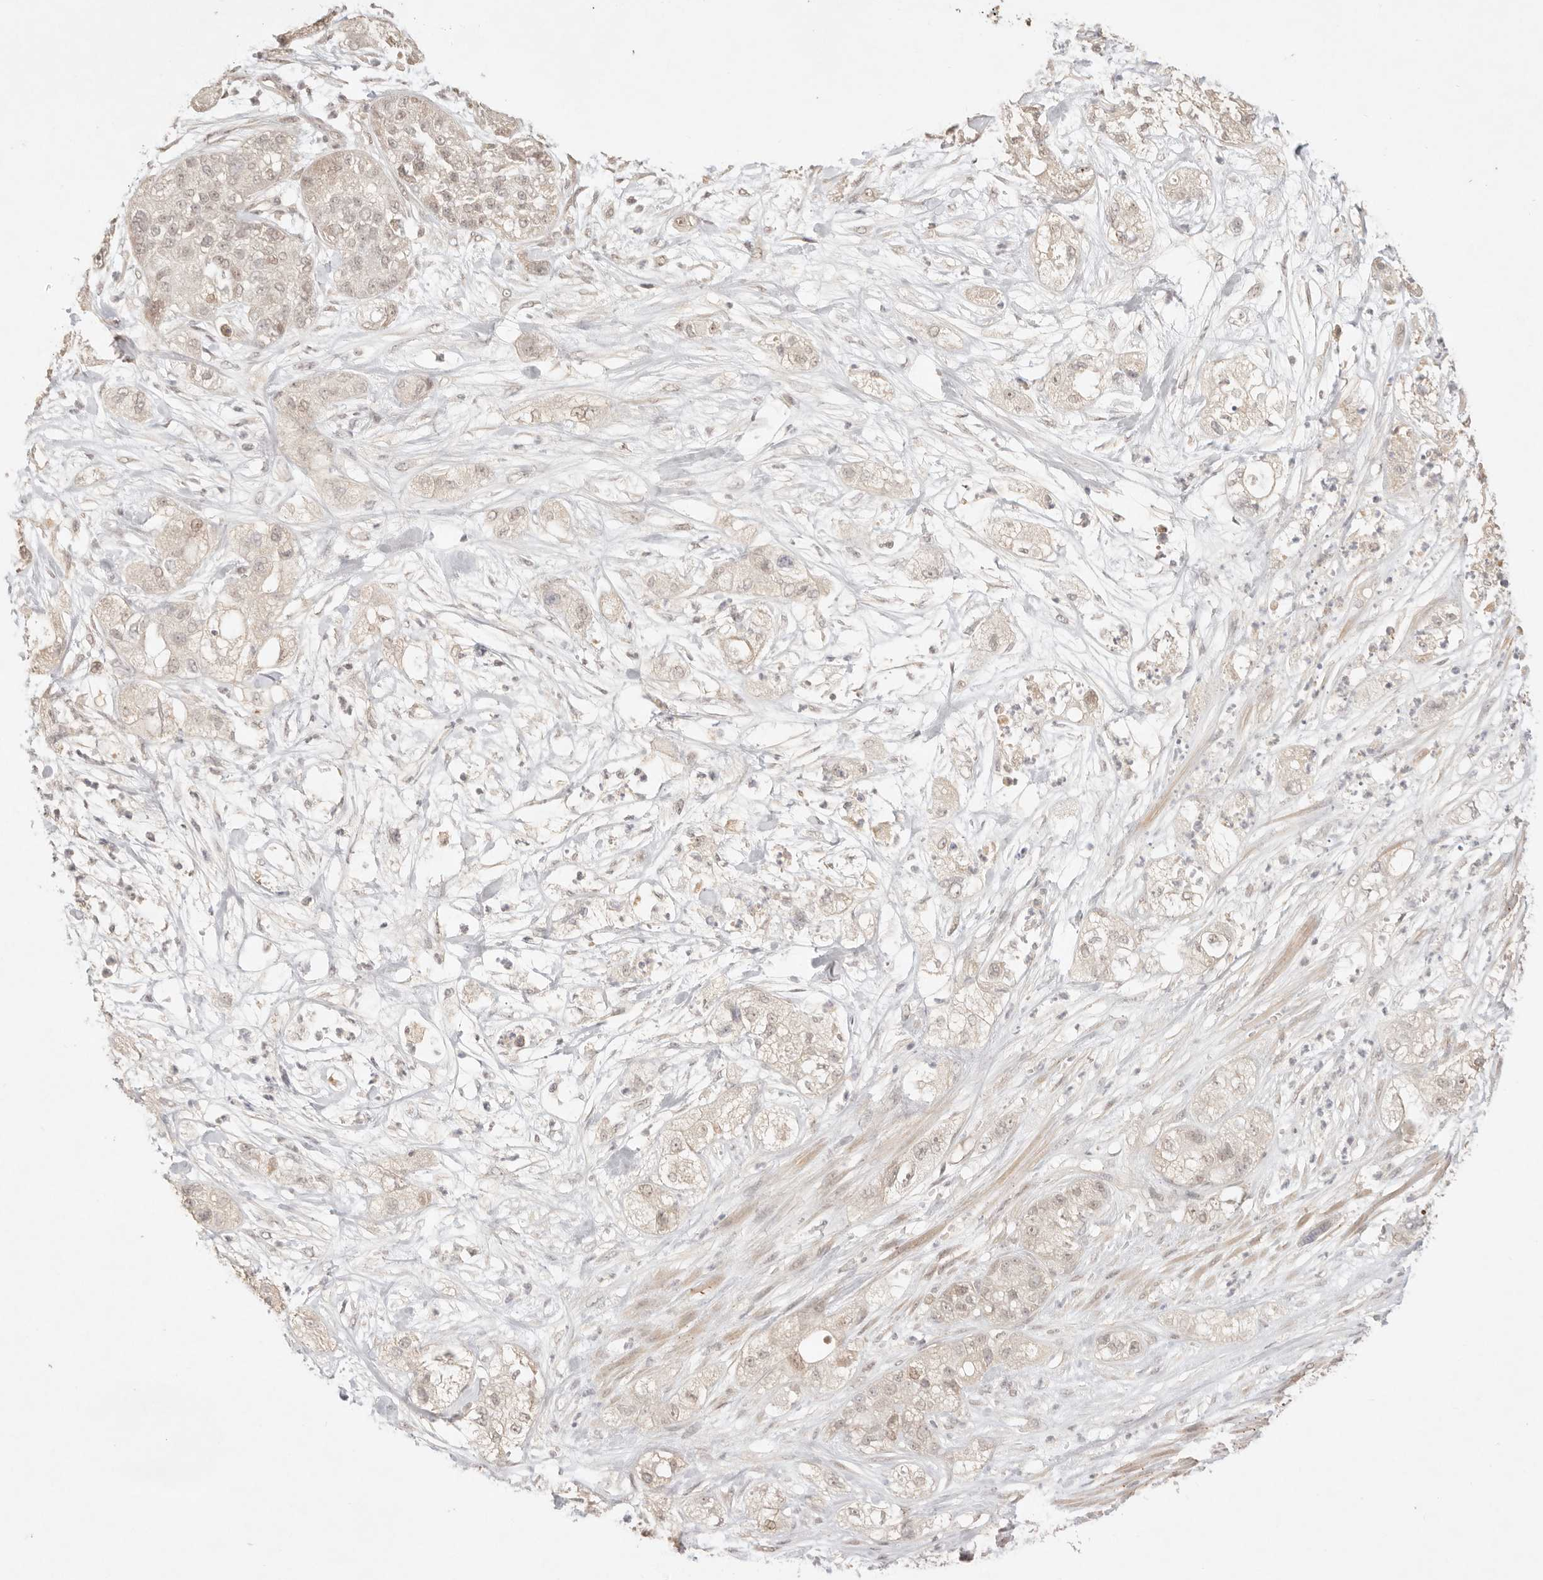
{"staining": {"intensity": "weak", "quantity": ">75%", "location": "nuclear"}, "tissue": "pancreatic cancer", "cell_type": "Tumor cells", "image_type": "cancer", "snomed": [{"axis": "morphology", "description": "Adenocarcinoma, NOS"}, {"axis": "topography", "description": "Pancreas"}], "caption": "Immunohistochemistry of pancreatic cancer demonstrates low levels of weak nuclear staining in about >75% of tumor cells.", "gene": "MEP1A", "patient": {"sex": "female", "age": 78}}